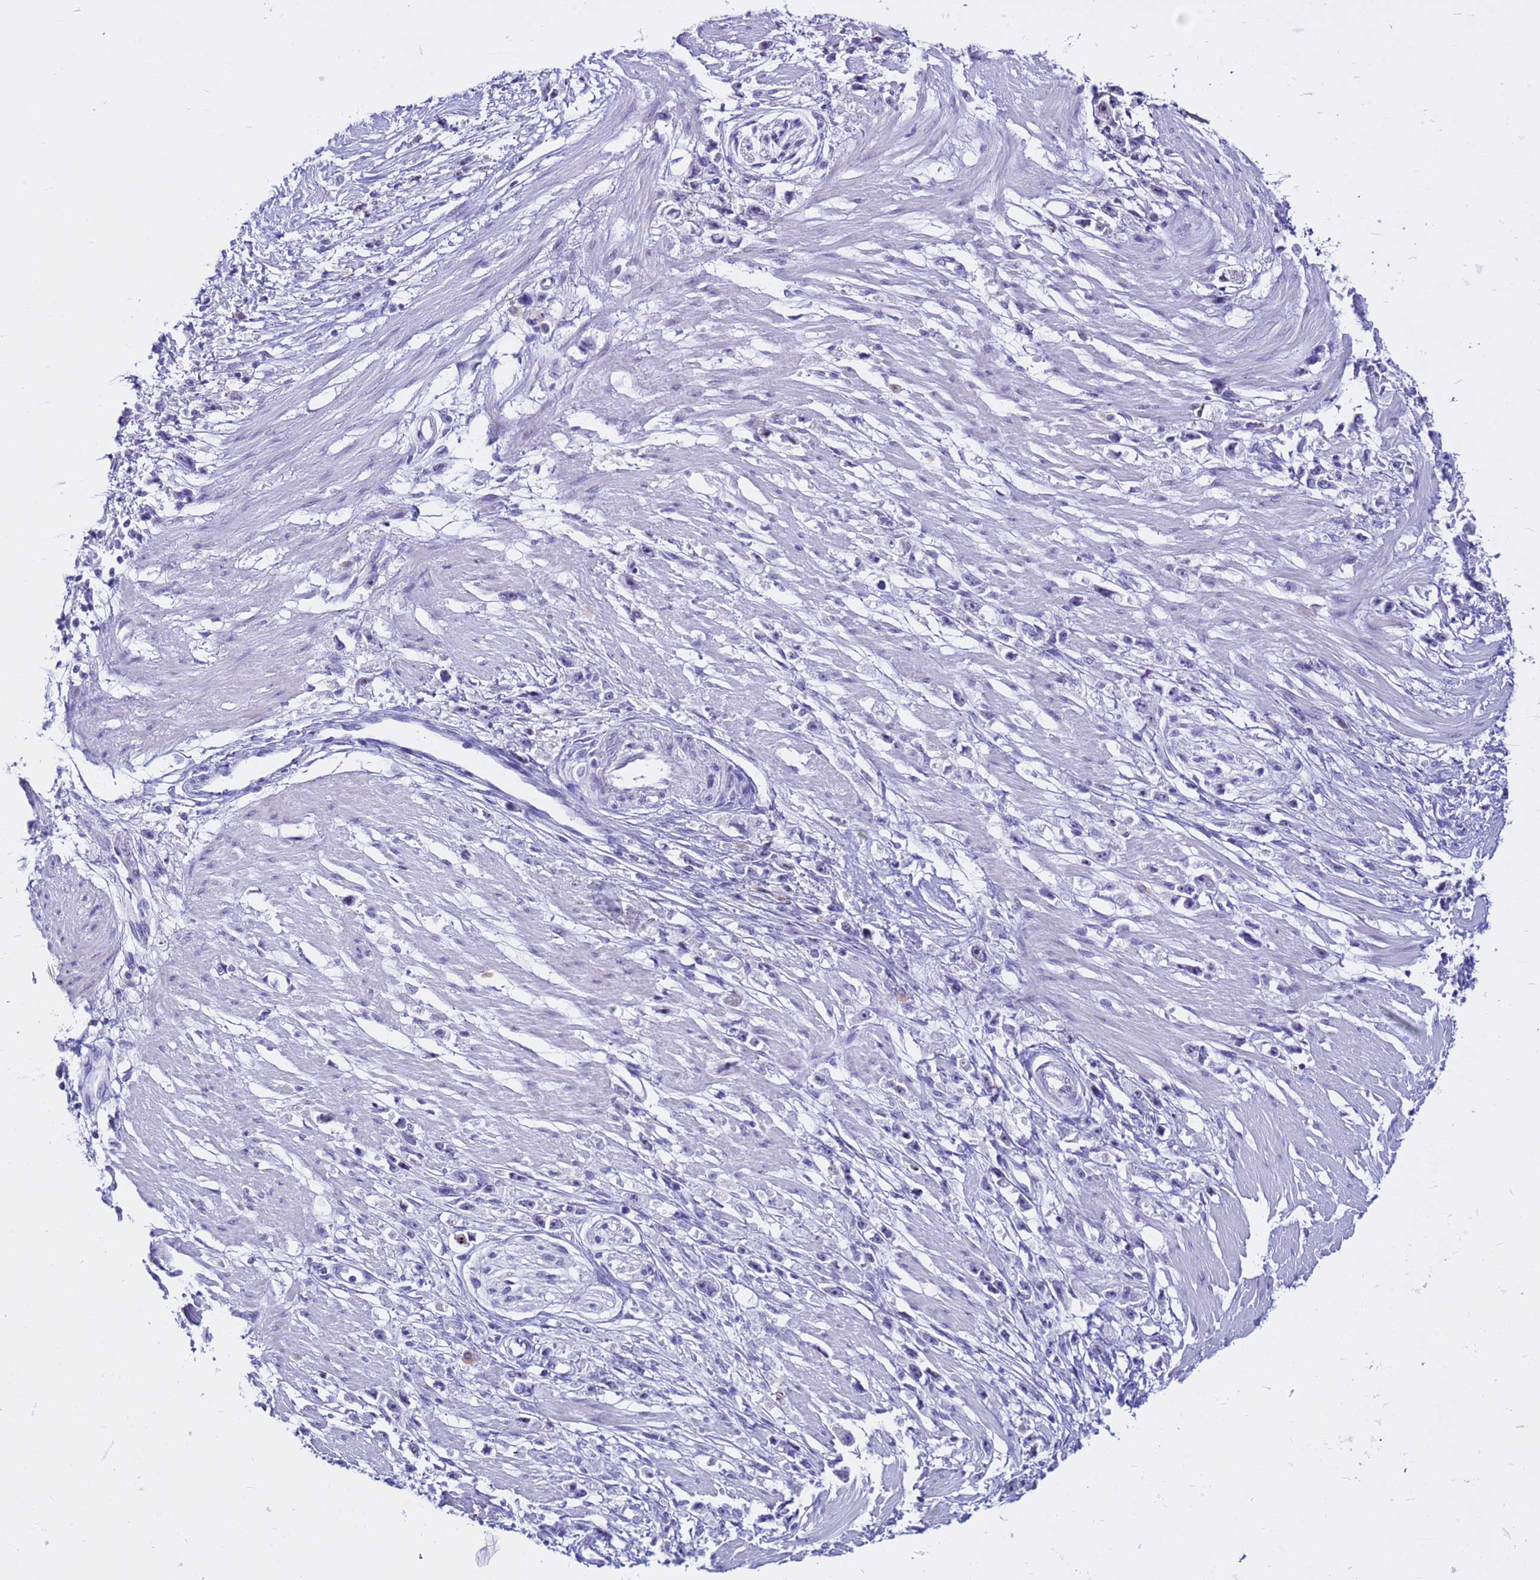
{"staining": {"intensity": "negative", "quantity": "none", "location": "none"}, "tissue": "stomach cancer", "cell_type": "Tumor cells", "image_type": "cancer", "snomed": [{"axis": "morphology", "description": "Adenocarcinoma, NOS"}, {"axis": "topography", "description": "Stomach"}], "caption": "Immunohistochemical staining of adenocarcinoma (stomach) reveals no significant staining in tumor cells.", "gene": "DMRTC2", "patient": {"sex": "female", "age": 59}}